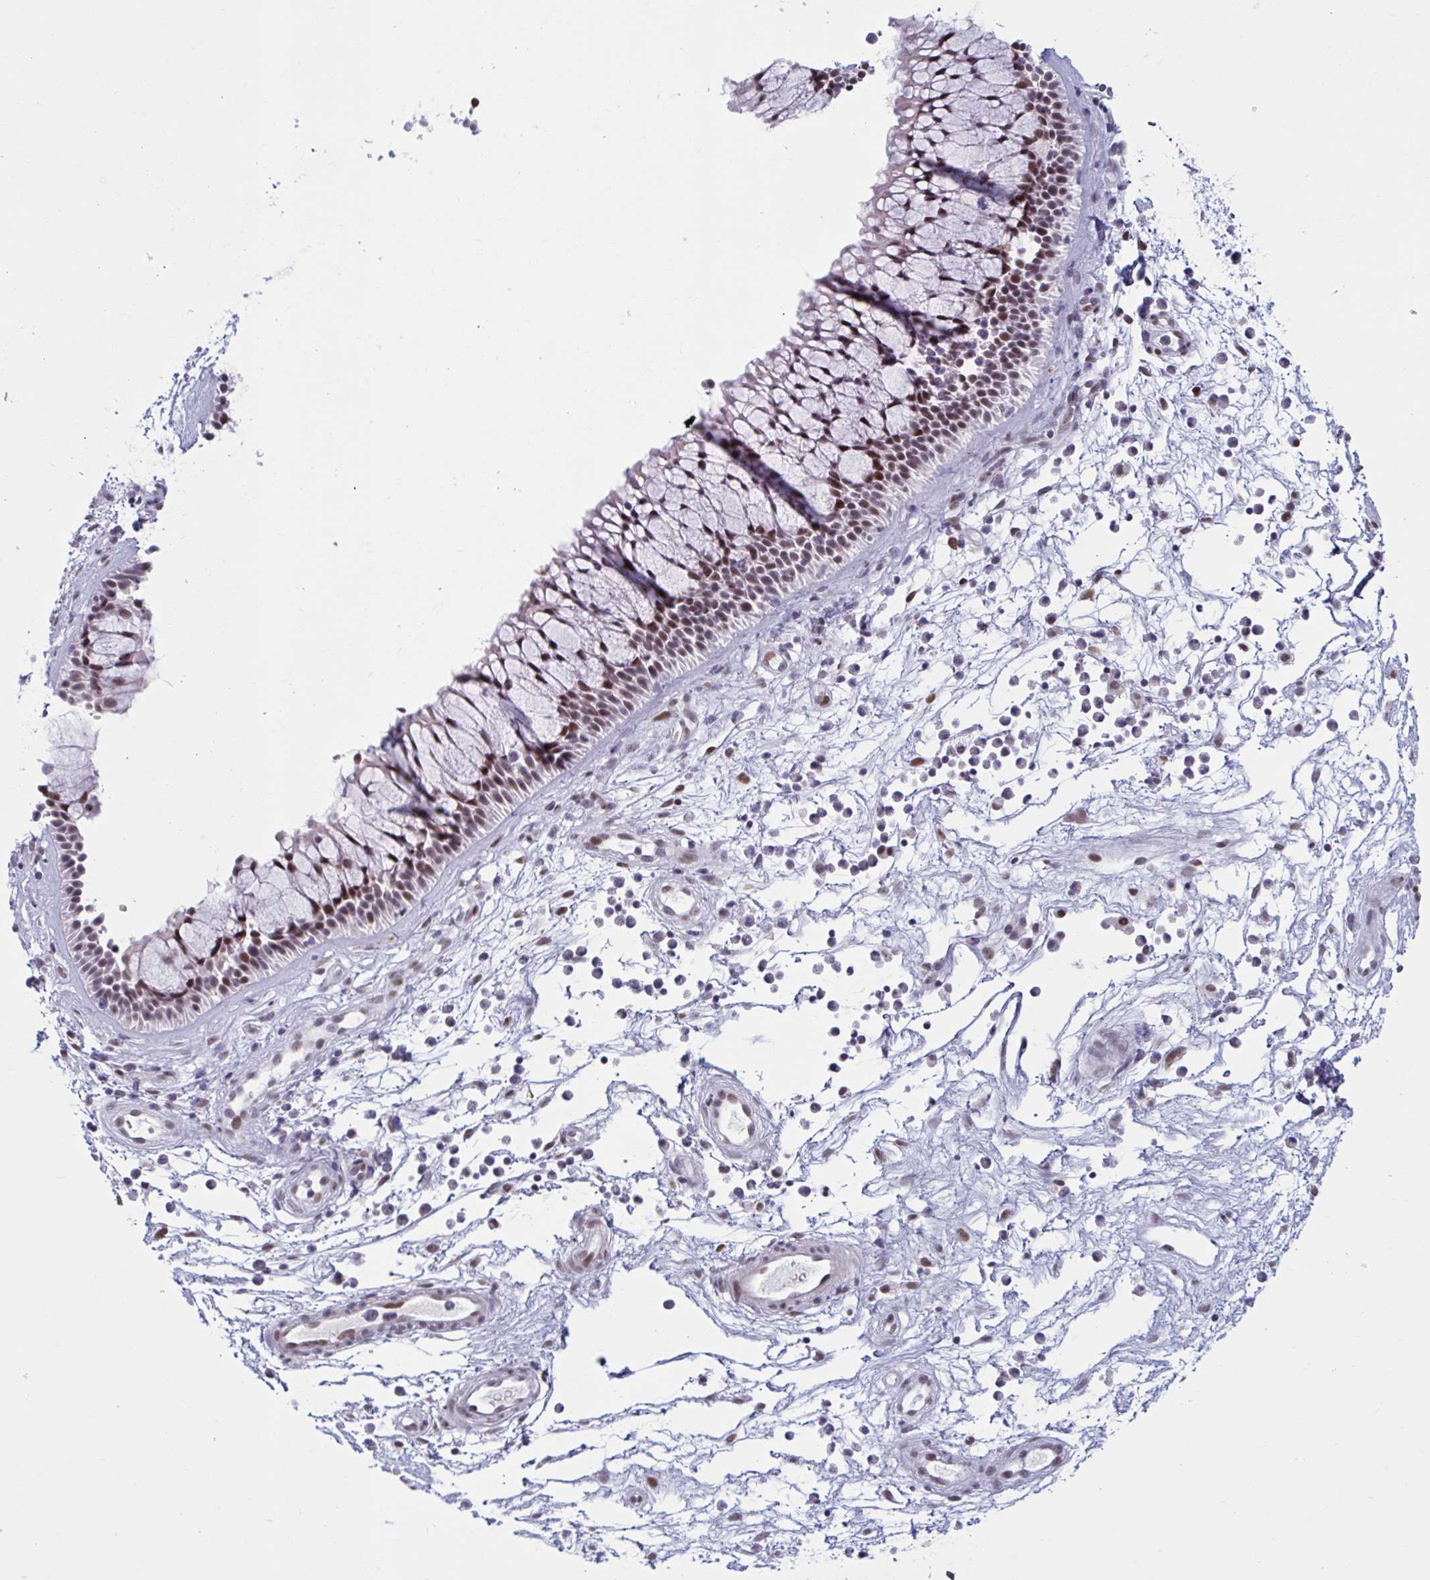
{"staining": {"intensity": "moderate", "quantity": "25%-75%", "location": "nuclear"}, "tissue": "nasopharynx", "cell_type": "Respiratory epithelial cells", "image_type": "normal", "snomed": [{"axis": "morphology", "description": "Normal tissue, NOS"}, {"axis": "topography", "description": "Nasopharynx"}], "caption": "Nasopharynx stained with a brown dye displays moderate nuclear positive expression in about 25%-75% of respiratory epithelial cells.", "gene": "HSD17B6", "patient": {"sex": "male", "age": 56}}